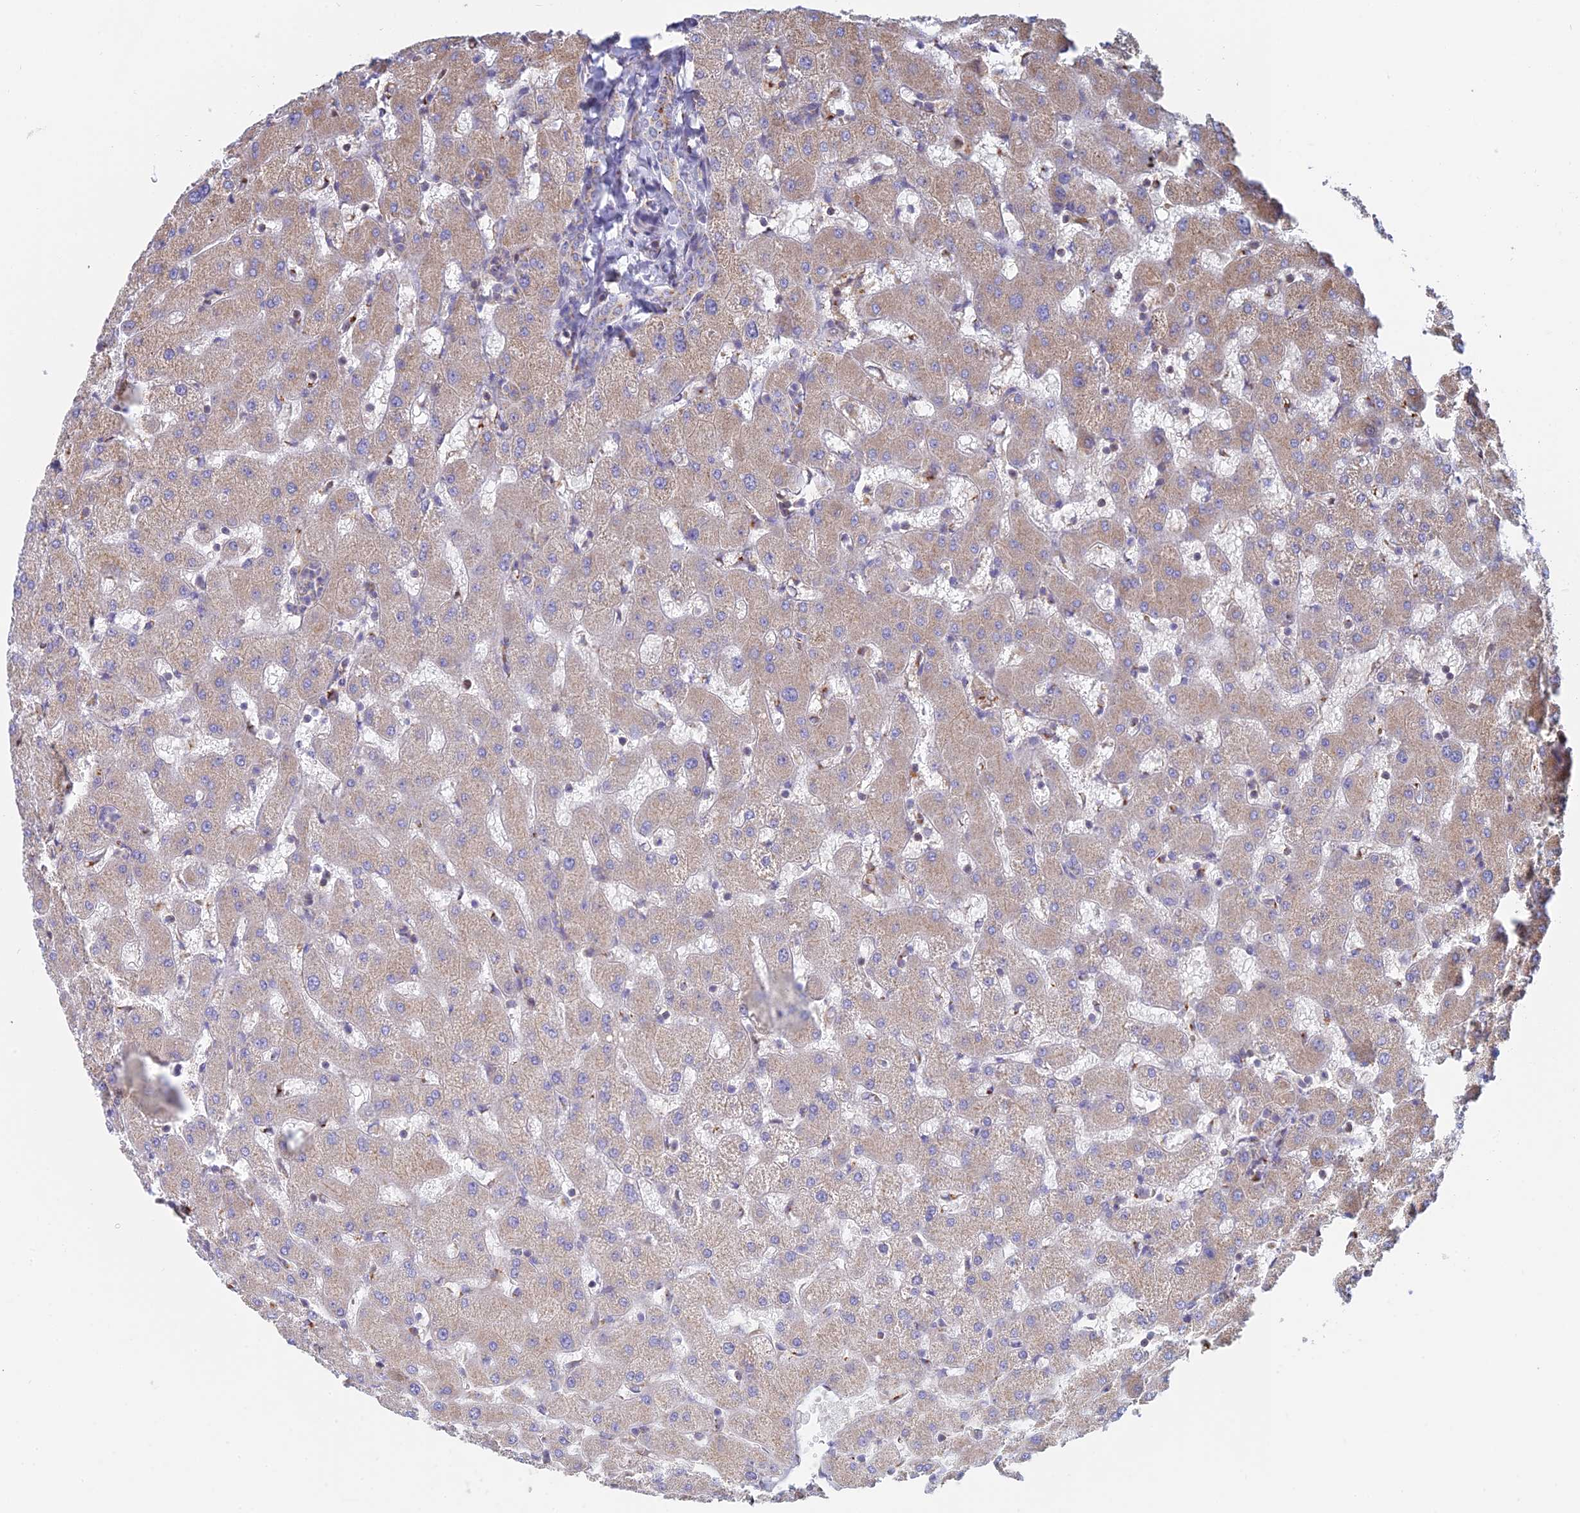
{"staining": {"intensity": "negative", "quantity": "none", "location": "none"}, "tissue": "liver", "cell_type": "Cholangiocytes", "image_type": "normal", "snomed": [{"axis": "morphology", "description": "Normal tissue, NOS"}, {"axis": "topography", "description": "Liver"}], "caption": "Human liver stained for a protein using immunohistochemistry (IHC) demonstrates no staining in cholangiocytes.", "gene": "ENSG00000267561", "patient": {"sex": "female", "age": 63}}